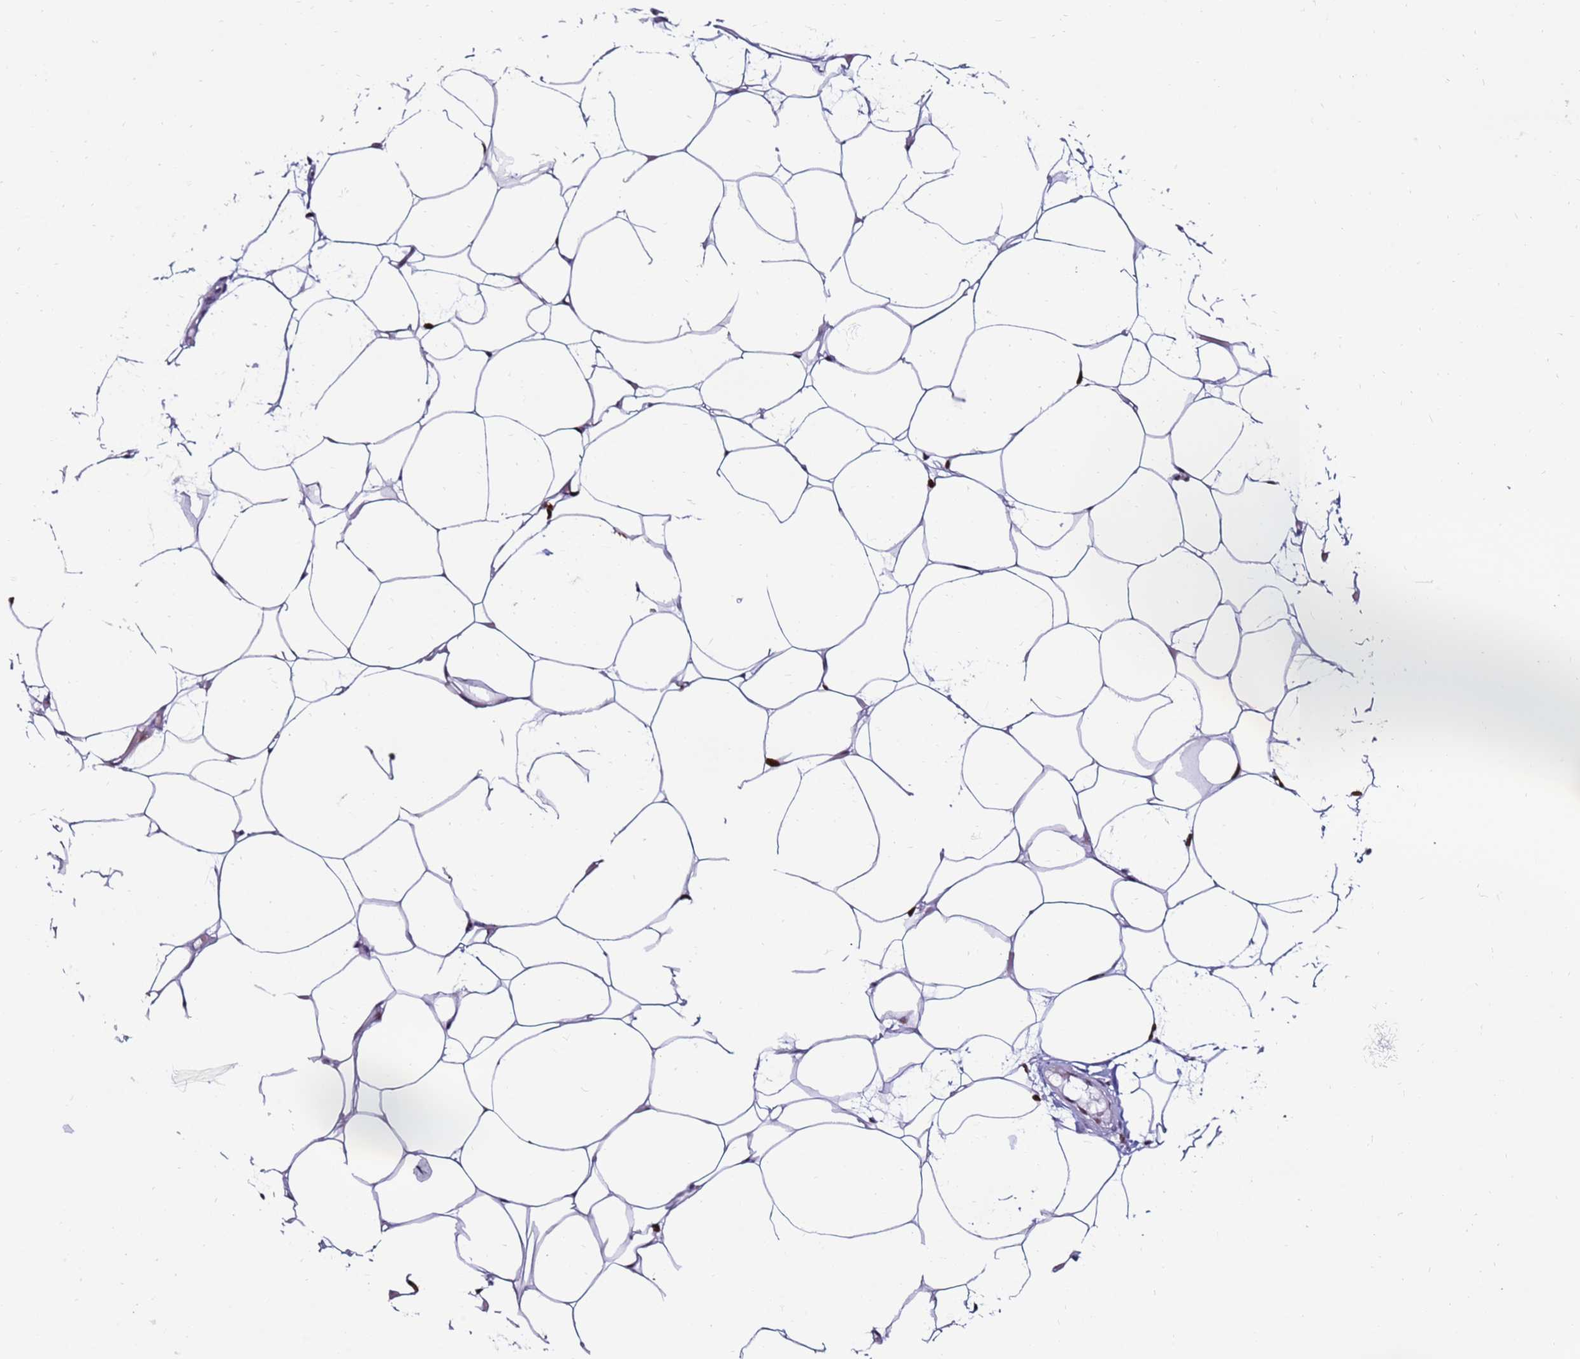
{"staining": {"intensity": "moderate", "quantity": "<25%", "location": "nuclear"}, "tissue": "adipose tissue", "cell_type": "Adipocytes", "image_type": "normal", "snomed": [{"axis": "morphology", "description": "Normal tissue, NOS"}, {"axis": "topography", "description": "Breast"}], "caption": "Brown immunohistochemical staining in normal adipose tissue shows moderate nuclear expression in approximately <25% of adipocytes. (IHC, brightfield microscopy, high magnification).", "gene": "KPNA4", "patient": {"sex": "female", "age": 23}}